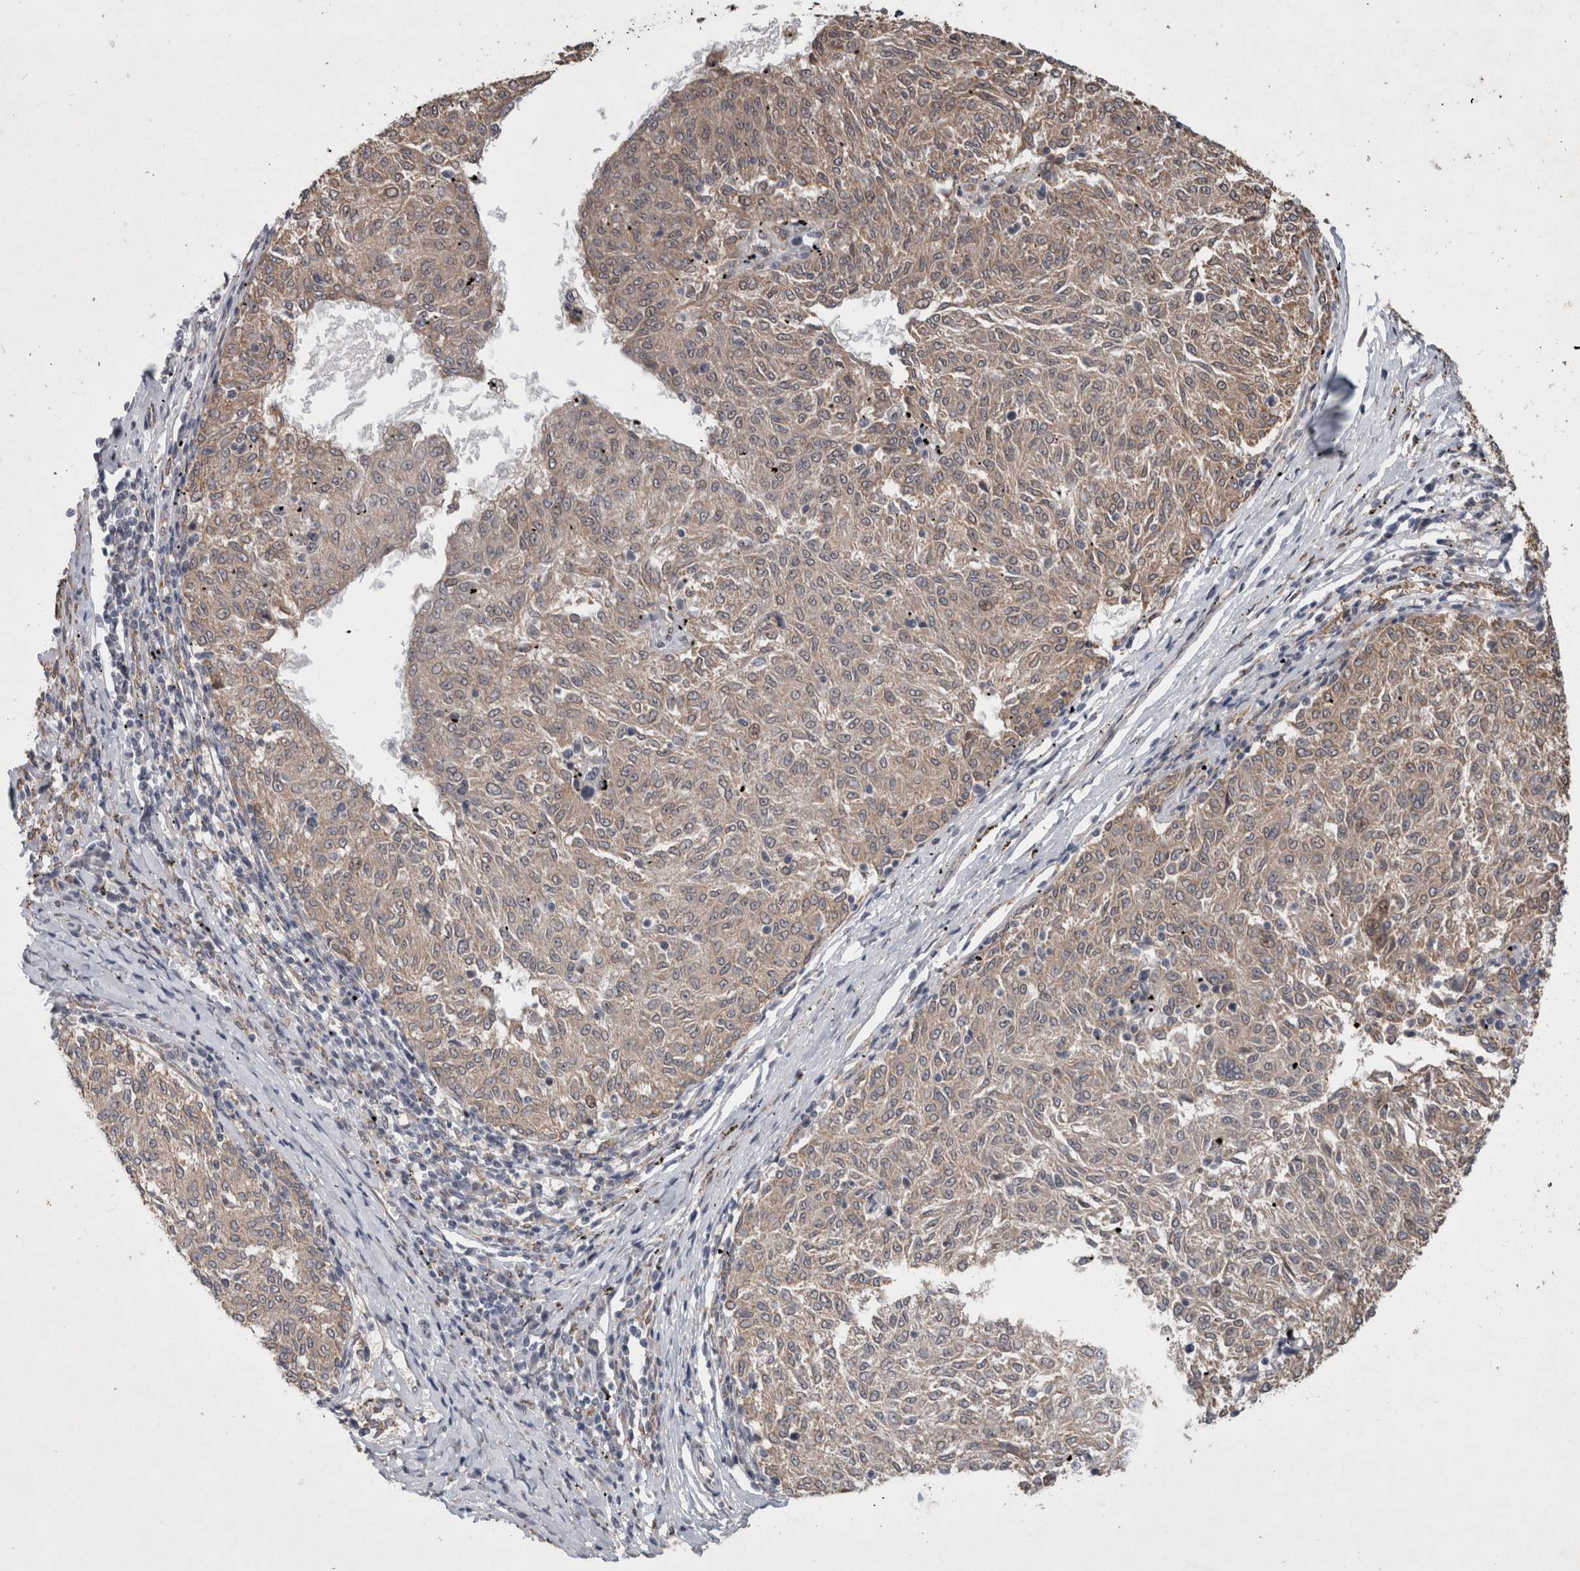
{"staining": {"intensity": "weak", "quantity": ">75%", "location": "cytoplasmic/membranous"}, "tissue": "melanoma", "cell_type": "Tumor cells", "image_type": "cancer", "snomed": [{"axis": "morphology", "description": "Malignant melanoma, NOS"}, {"axis": "topography", "description": "Skin"}], "caption": "Human malignant melanoma stained with a protein marker exhibits weak staining in tumor cells.", "gene": "GIMAP6", "patient": {"sex": "female", "age": 72}}